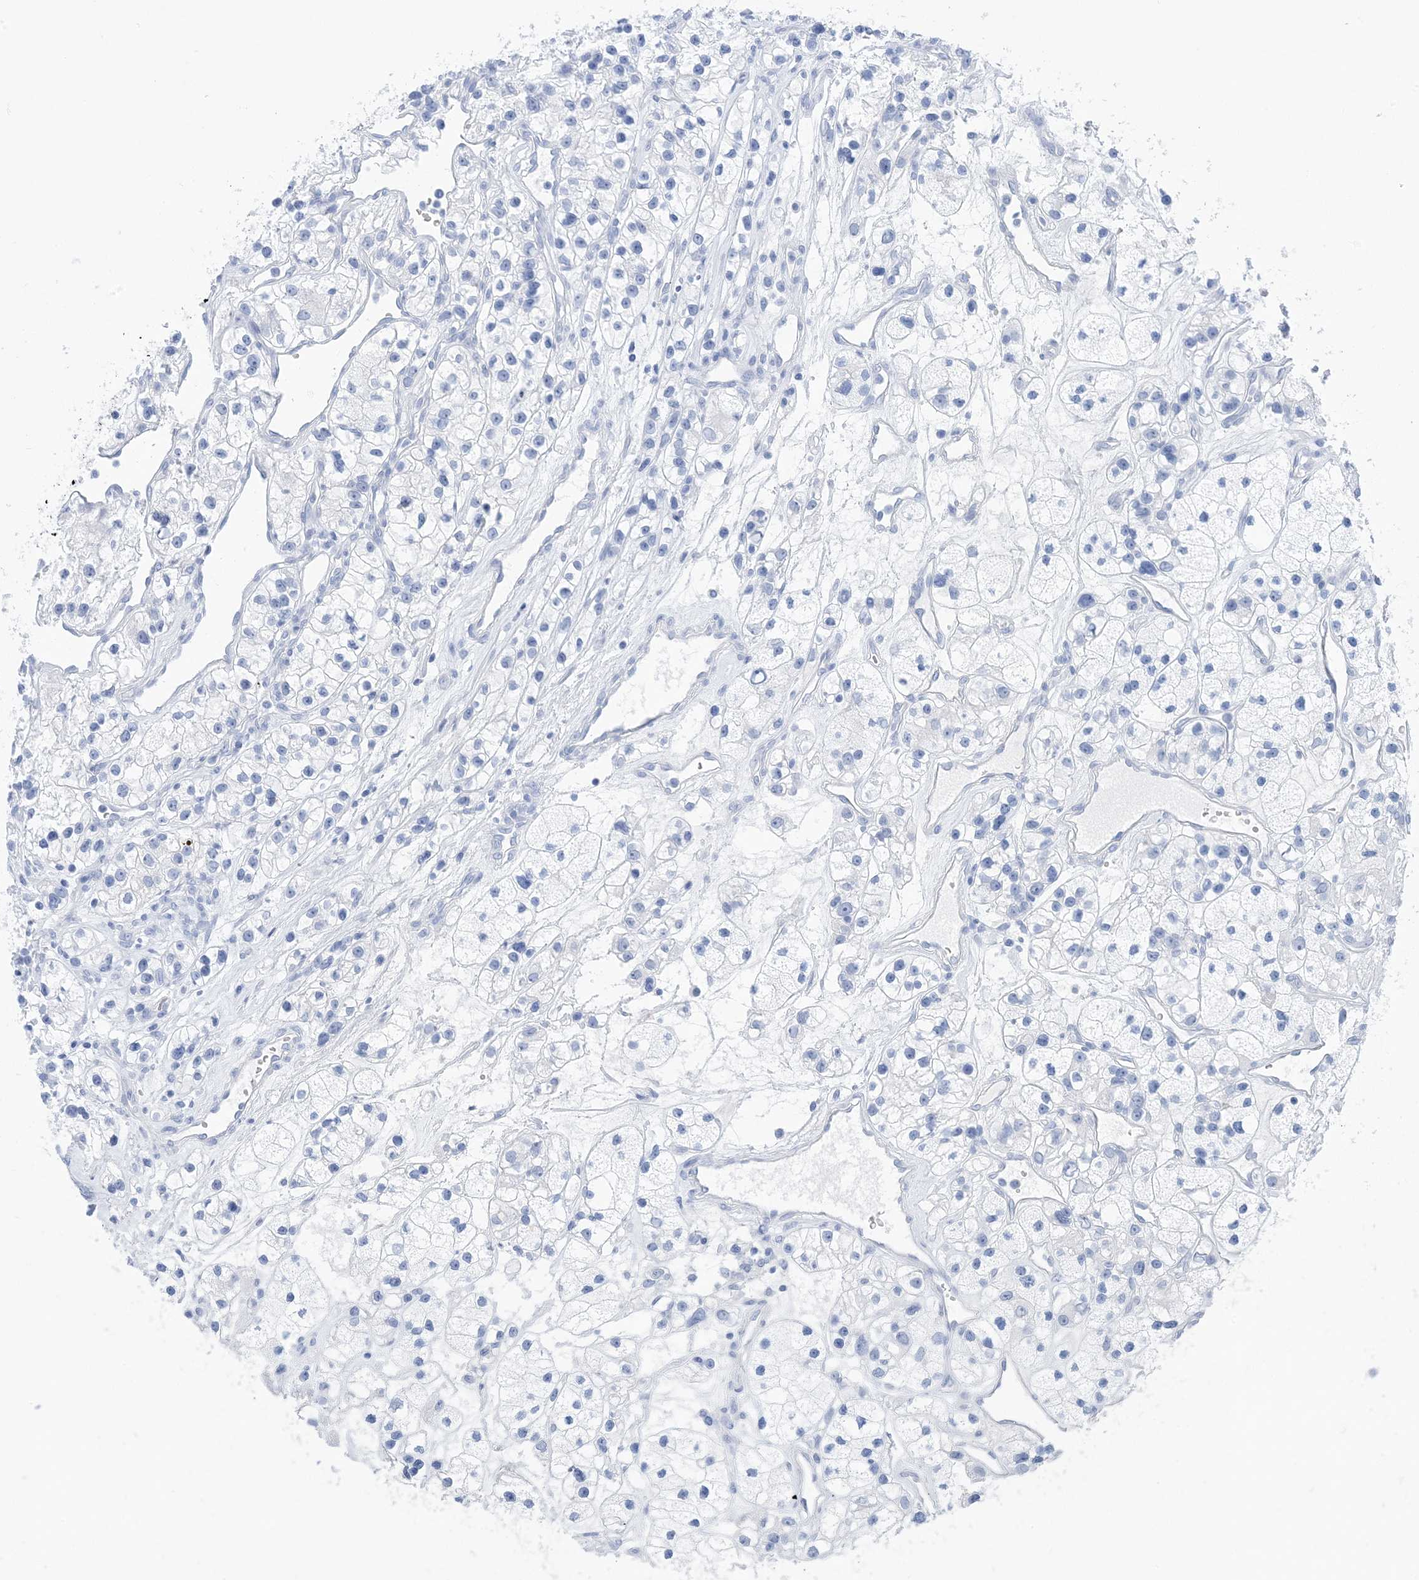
{"staining": {"intensity": "negative", "quantity": "none", "location": "none"}, "tissue": "renal cancer", "cell_type": "Tumor cells", "image_type": "cancer", "snomed": [{"axis": "morphology", "description": "Adenocarcinoma, NOS"}, {"axis": "topography", "description": "Kidney"}], "caption": "Immunohistochemistry of adenocarcinoma (renal) displays no staining in tumor cells.", "gene": "SH3YL1", "patient": {"sex": "female", "age": 57}}